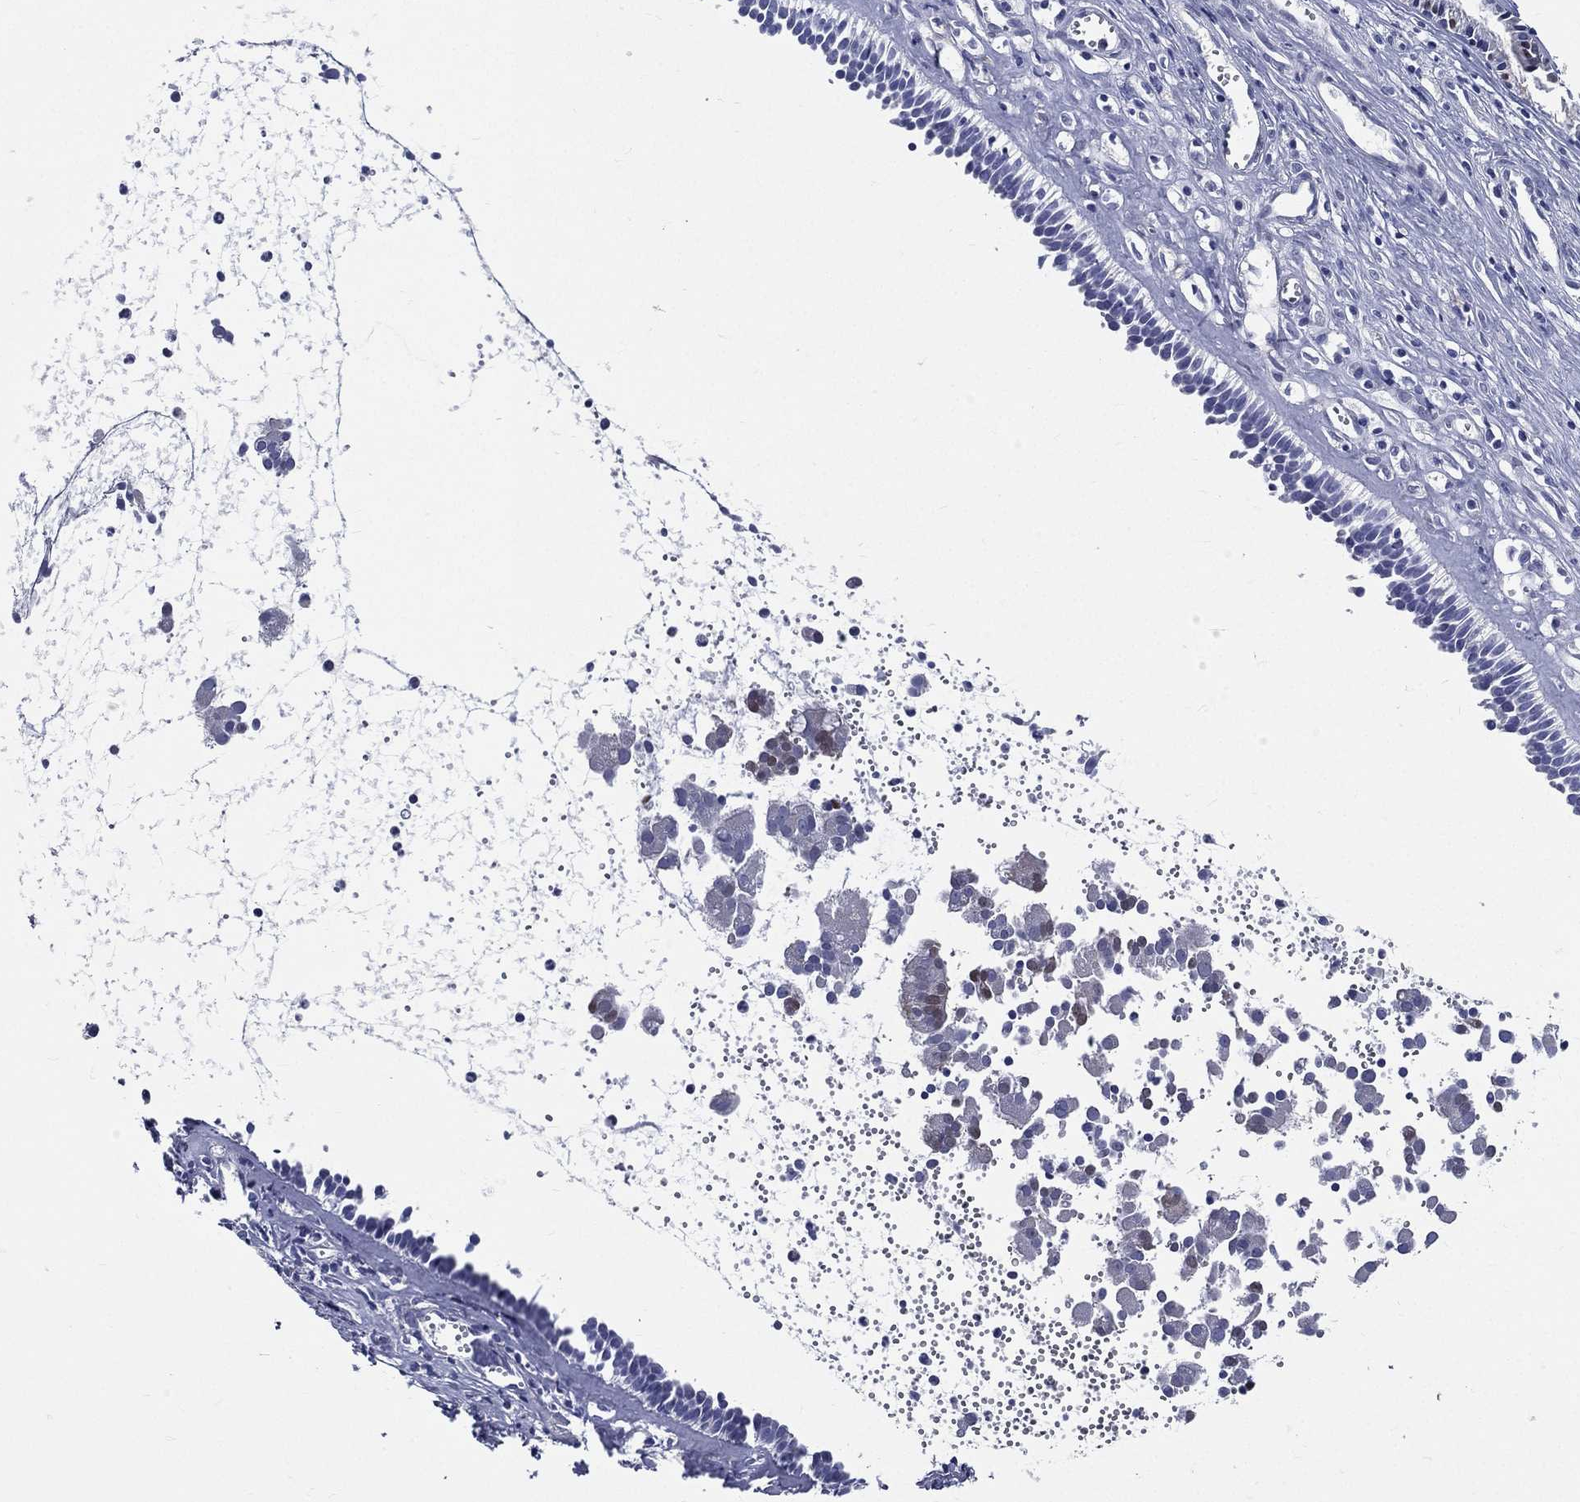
{"staining": {"intensity": "negative", "quantity": "none", "location": "none"}, "tissue": "nasopharynx", "cell_type": "Respiratory epithelial cells", "image_type": "normal", "snomed": [{"axis": "morphology", "description": "Normal tissue, NOS"}, {"axis": "topography", "description": "Nasopharynx"}], "caption": "Immunohistochemical staining of normal nasopharynx reveals no significant positivity in respiratory epithelial cells.", "gene": "DPYS", "patient": {"sex": "male", "age": 61}}